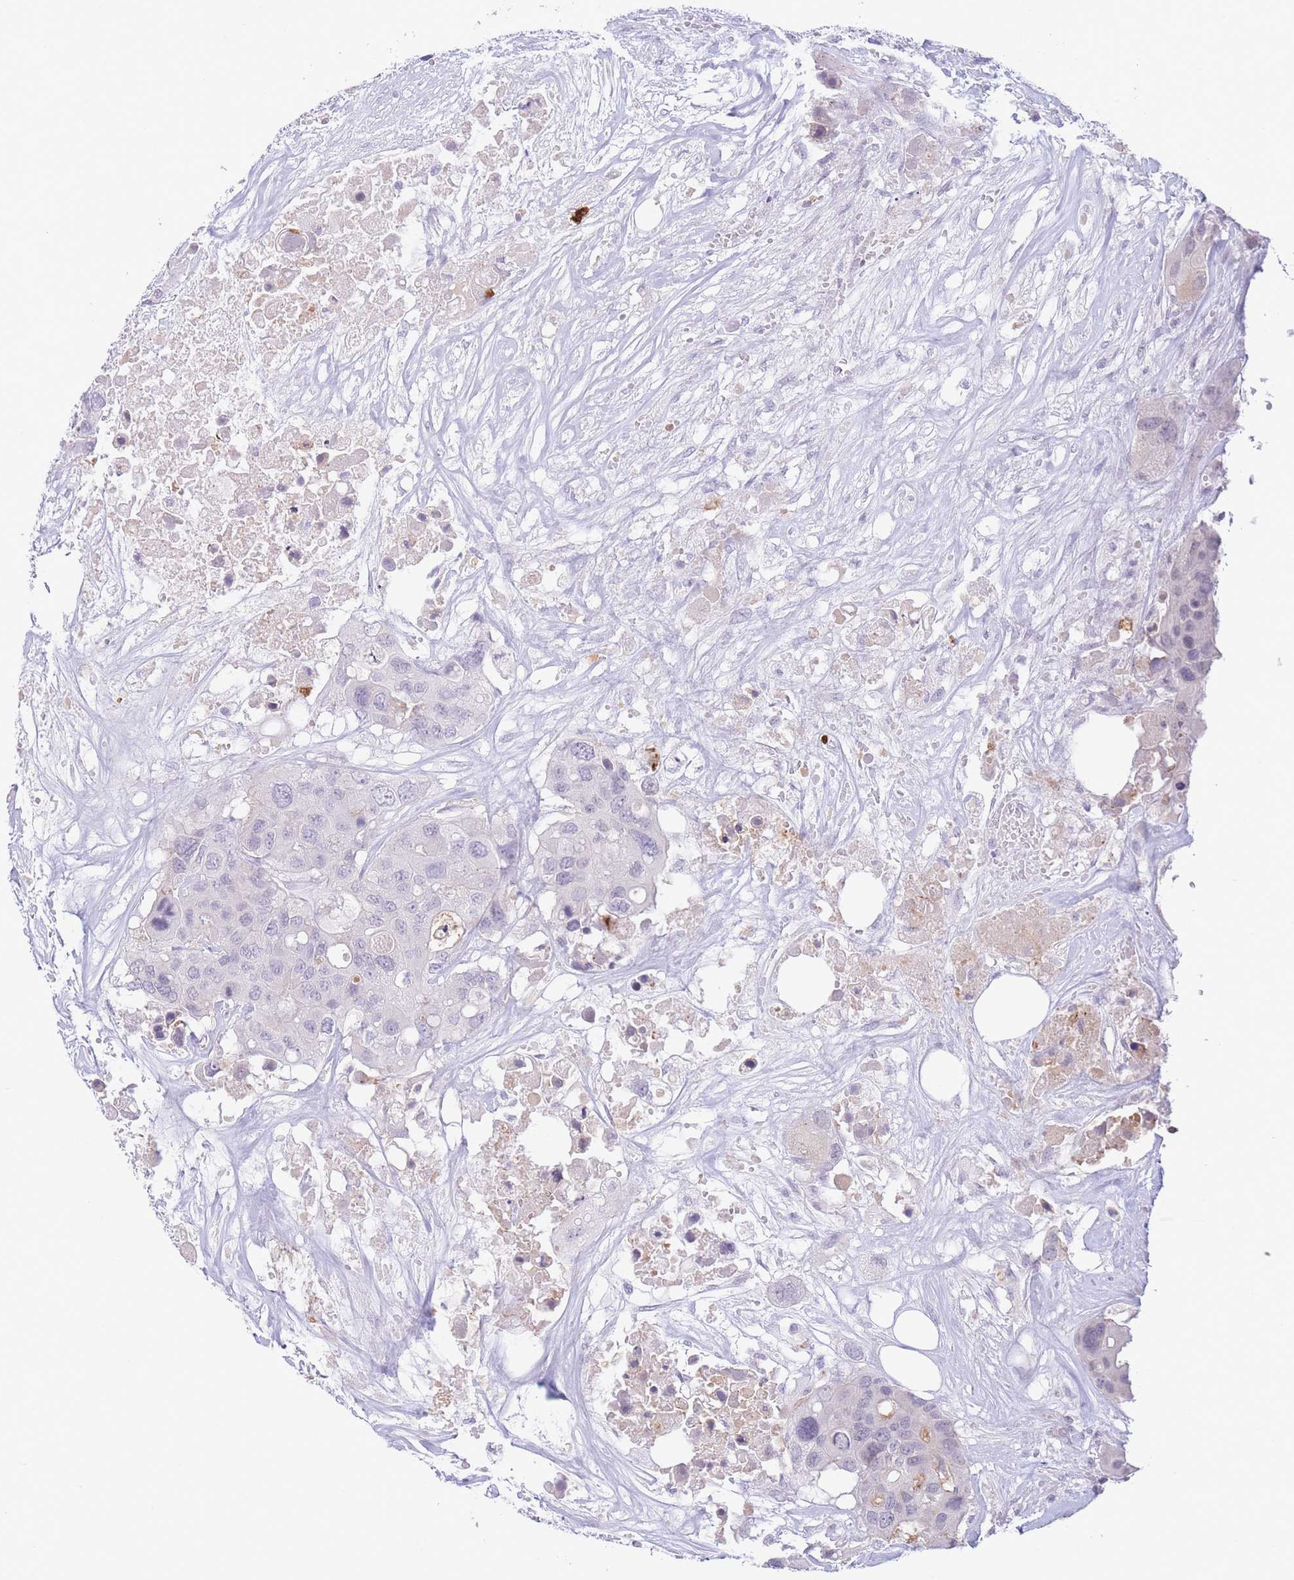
{"staining": {"intensity": "negative", "quantity": "none", "location": "none"}, "tissue": "colorectal cancer", "cell_type": "Tumor cells", "image_type": "cancer", "snomed": [{"axis": "morphology", "description": "Adenocarcinoma, NOS"}, {"axis": "topography", "description": "Colon"}], "caption": "This is an IHC image of colorectal cancer. There is no staining in tumor cells.", "gene": "LCLAT1", "patient": {"sex": "male", "age": 77}}